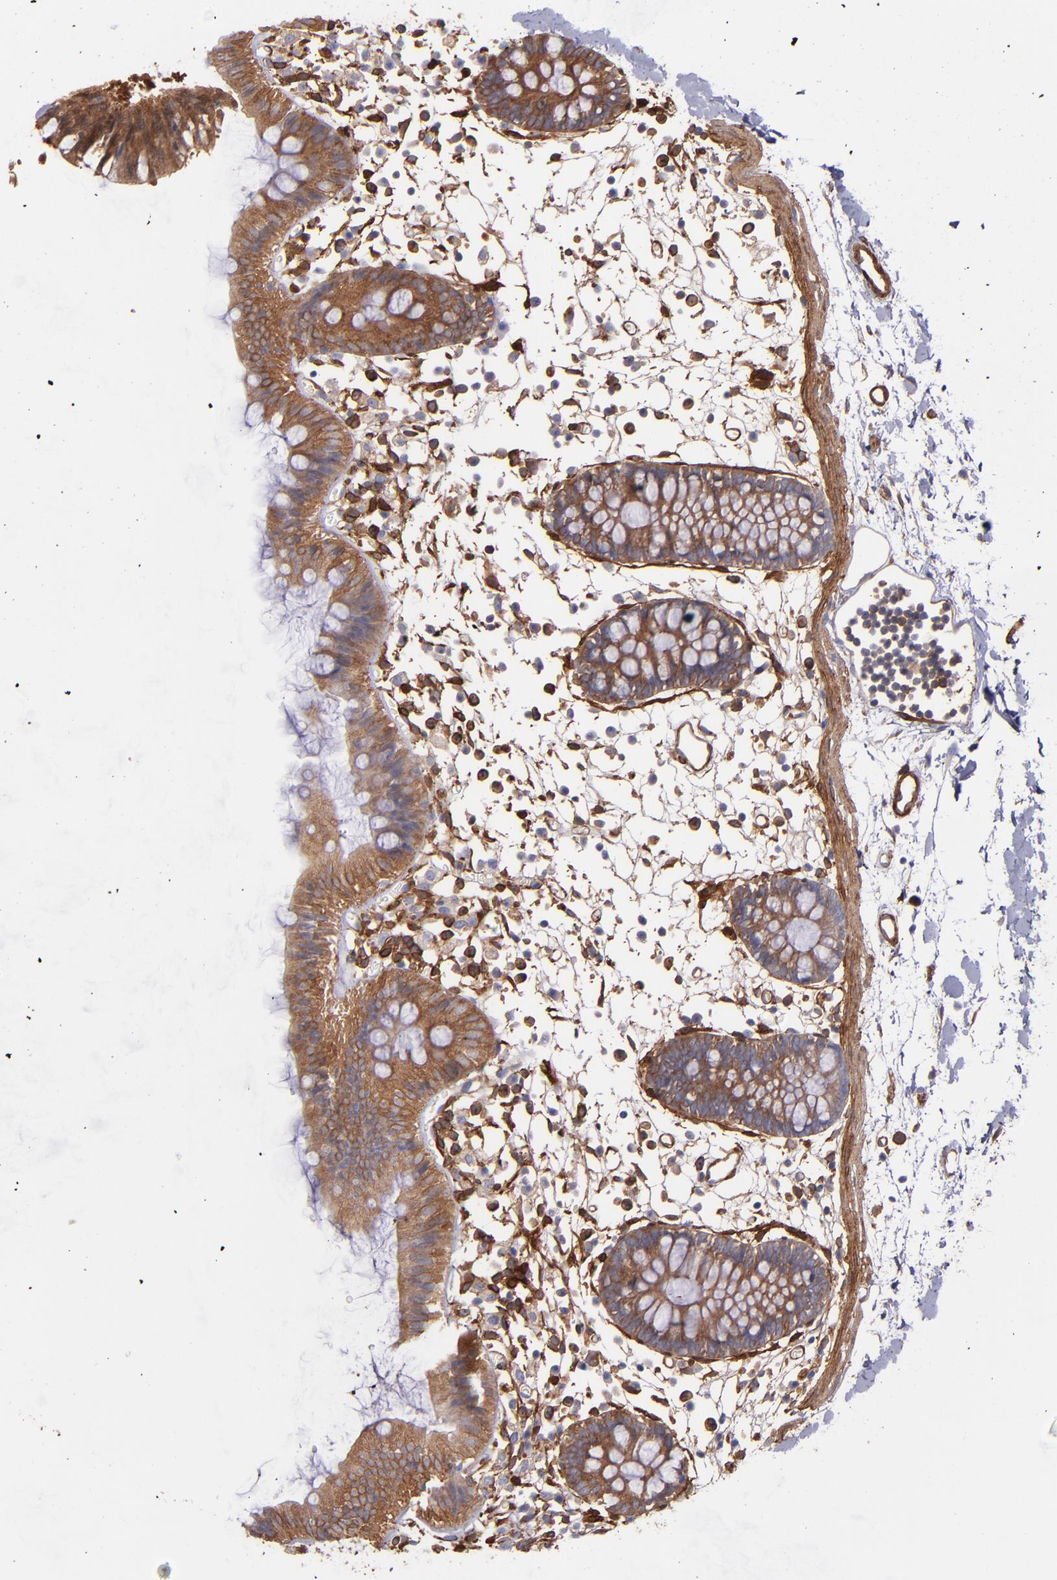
{"staining": {"intensity": "moderate", "quantity": ">75%", "location": "cytoplasmic/membranous"}, "tissue": "colon", "cell_type": "Endothelial cells", "image_type": "normal", "snomed": [{"axis": "morphology", "description": "Normal tissue, NOS"}, {"axis": "topography", "description": "Colon"}], "caption": "Protein expression by immunohistochemistry (IHC) exhibits moderate cytoplasmic/membranous expression in approximately >75% of endothelial cells in normal colon. (brown staining indicates protein expression, while blue staining denotes nuclei).", "gene": "VCL", "patient": {"sex": "male", "age": 14}}